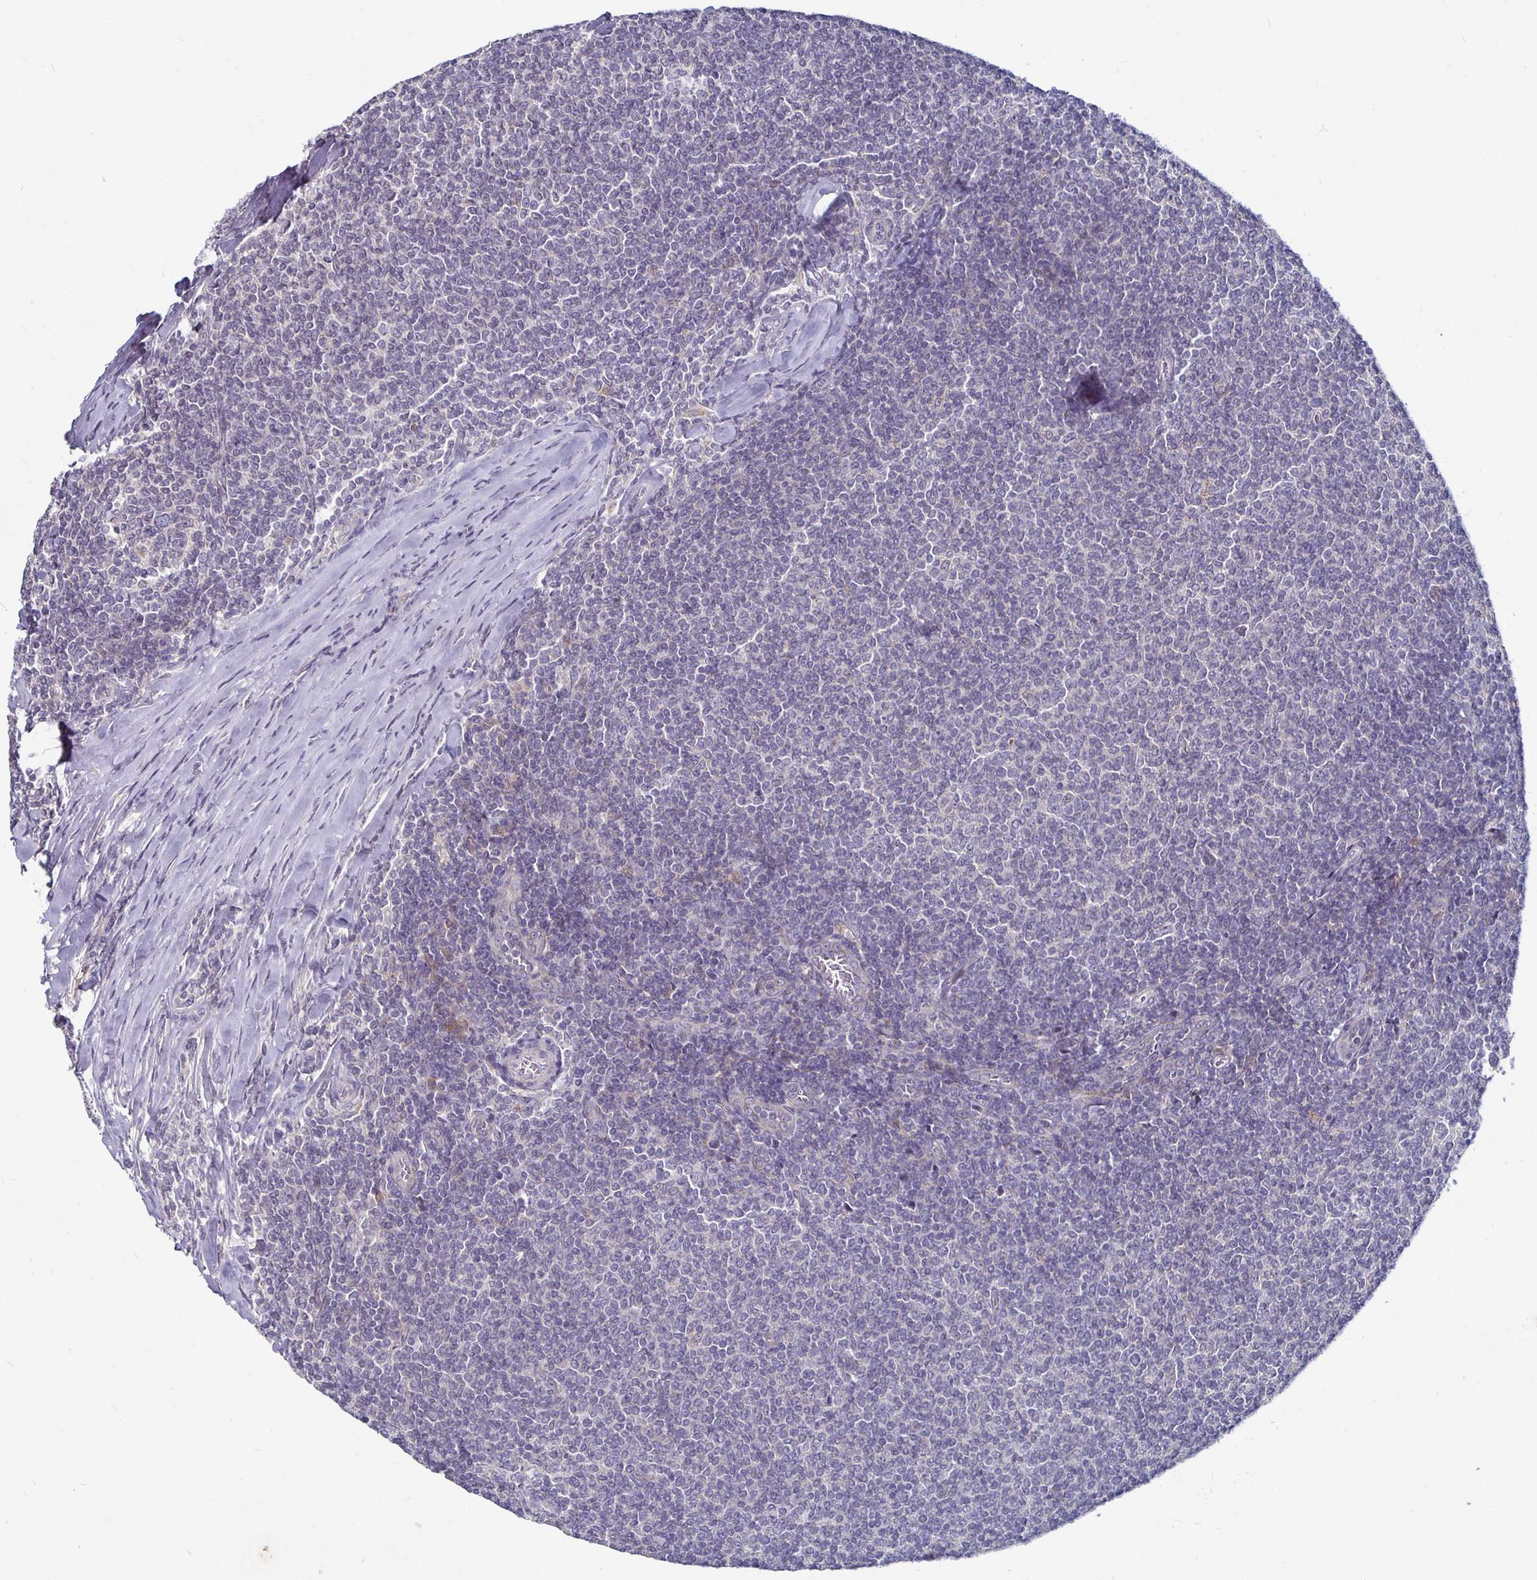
{"staining": {"intensity": "negative", "quantity": "none", "location": "none"}, "tissue": "lymphoma", "cell_type": "Tumor cells", "image_type": "cancer", "snomed": [{"axis": "morphology", "description": "Malignant lymphoma, non-Hodgkin's type, Low grade"}, {"axis": "topography", "description": "Lymph node"}], "caption": "An image of malignant lymphoma, non-Hodgkin's type (low-grade) stained for a protein demonstrates no brown staining in tumor cells. Brightfield microscopy of immunohistochemistry stained with DAB (brown) and hematoxylin (blue), captured at high magnification.", "gene": "RNF144B", "patient": {"sex": "male", "age": 52}}